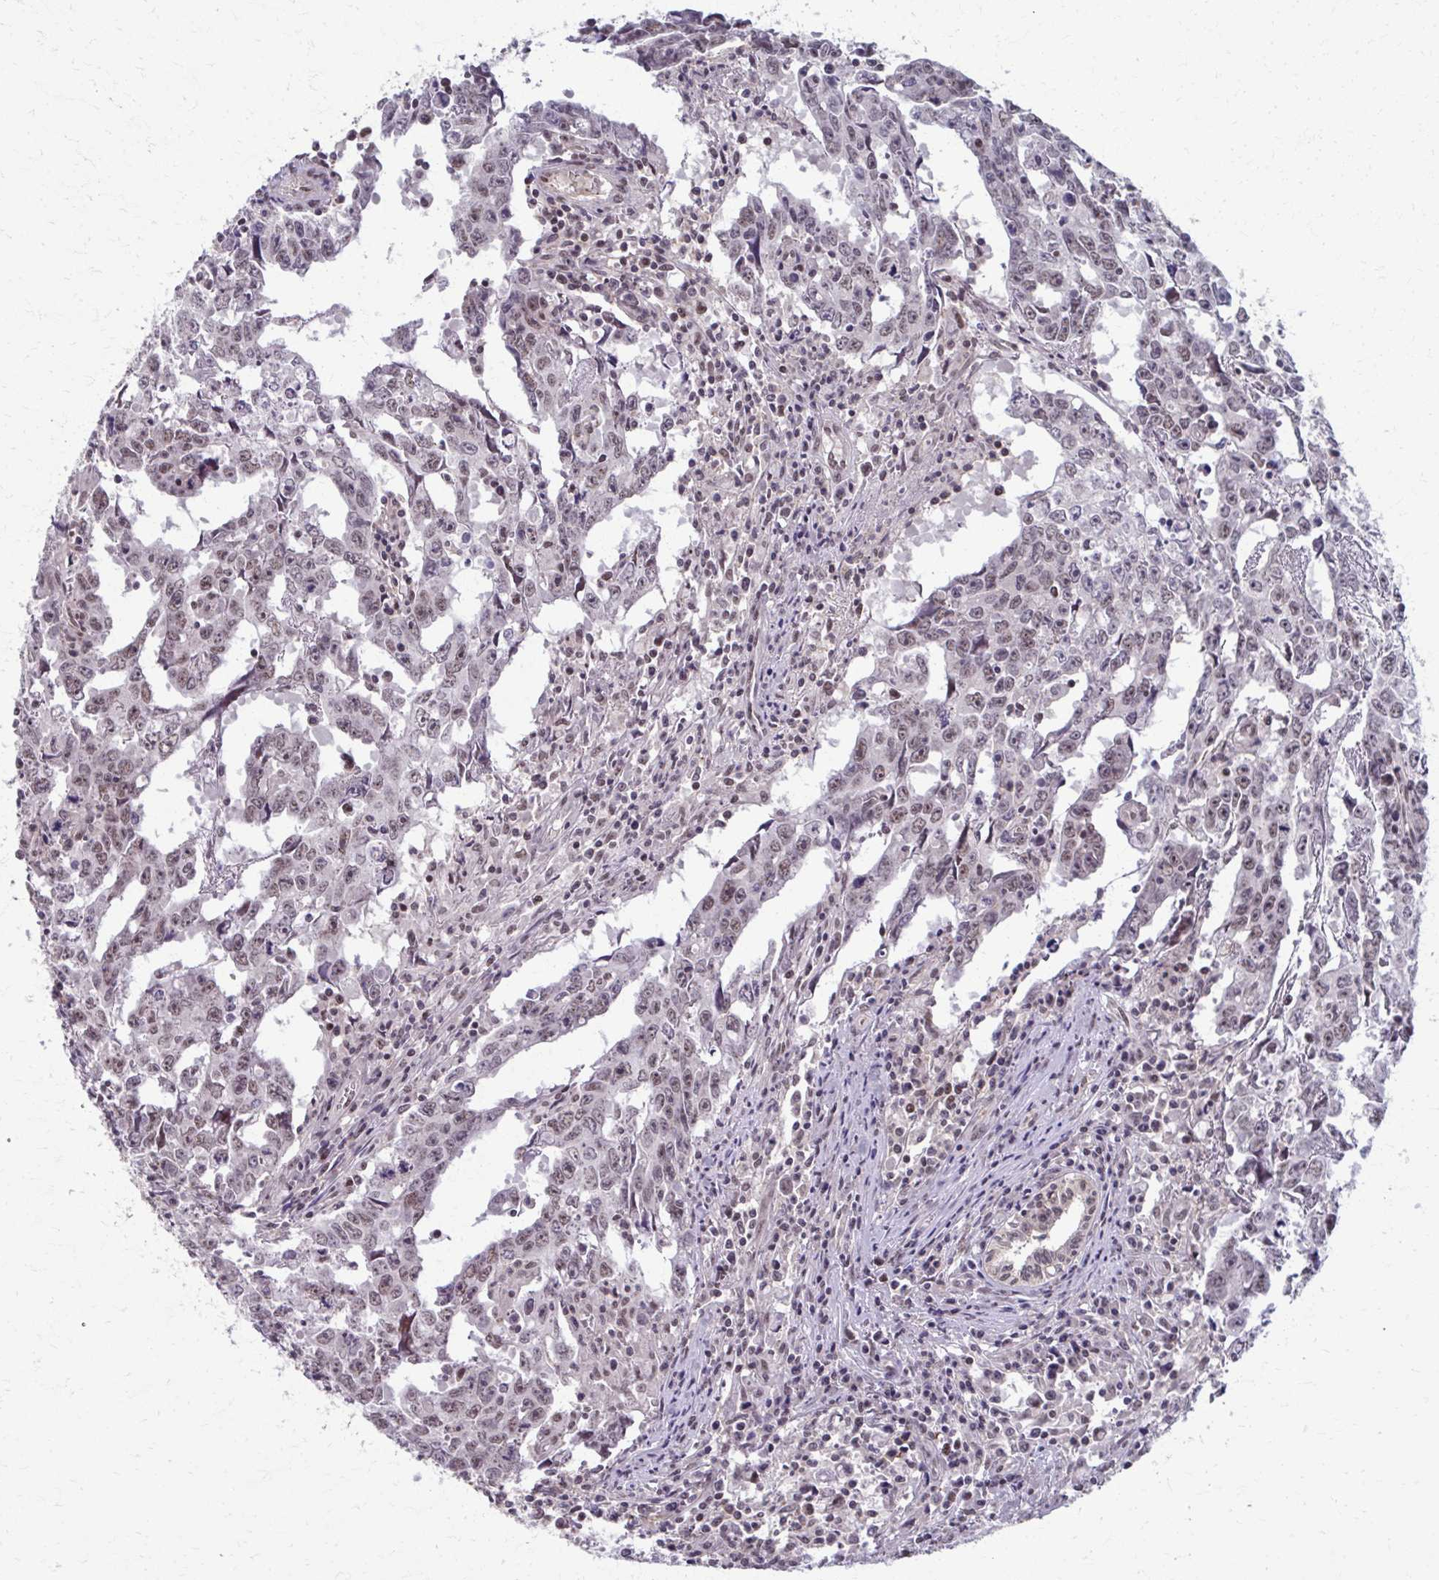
{"staining": {"intensity": "weak", "quantity": ">75%", "location": "nuclear"}, "tissue": "testis cancer", "cell_type": "Tumor cells", "image_type": "cancer", "snomed": [{"axis": "morphology", "description": "Carcinoma, Embryonal, NOS"}, {"axis": "topography", "description": "Testis"}], "caption": "Weak nuclear expression for a protein is seen in approximately >75% of tumor cells of testis cancer (embryonal carcinoma) using immunohistochemistry.", "gene": "SETBP1", "patient": {"sex": "male", "age": 22}}